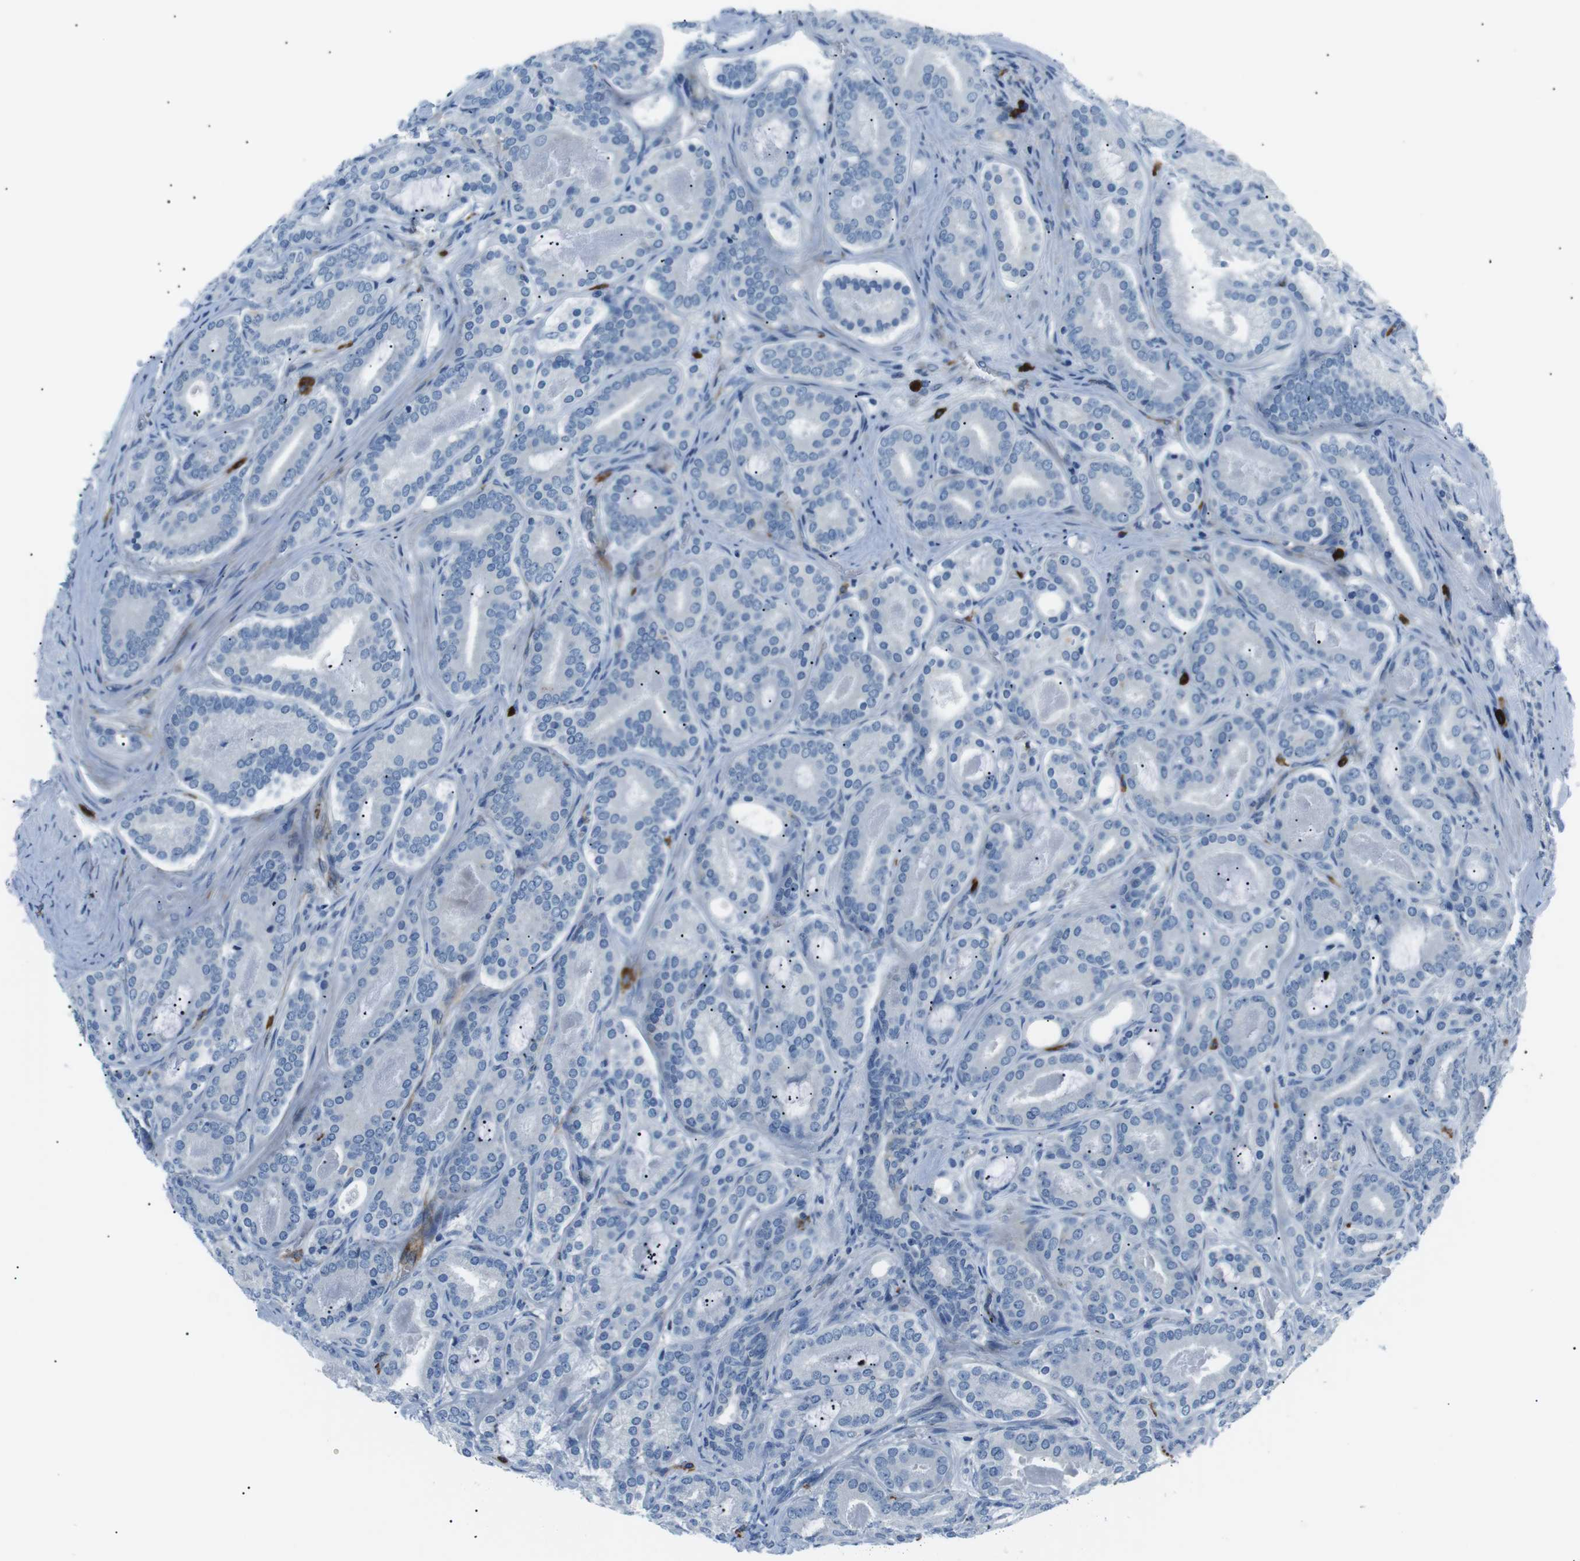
{"staining": {"intensity": "negative", "quantity": "none", "location": "none"}, "tissue": "prostate cancer", "cell_type": "Tumor cells", "image_type": "cancer", "snomed": [{"axis": "morphology", "description": "Adenocarcinoma, High grade"}, {"axis": "topography", "description": "Prostate"}], "caption": "The histopathology image displays no significant expression in tumor cells of prostate cancer.", "gene": "CSF2RA", "patient": {"sex": "male", "age": 60}}